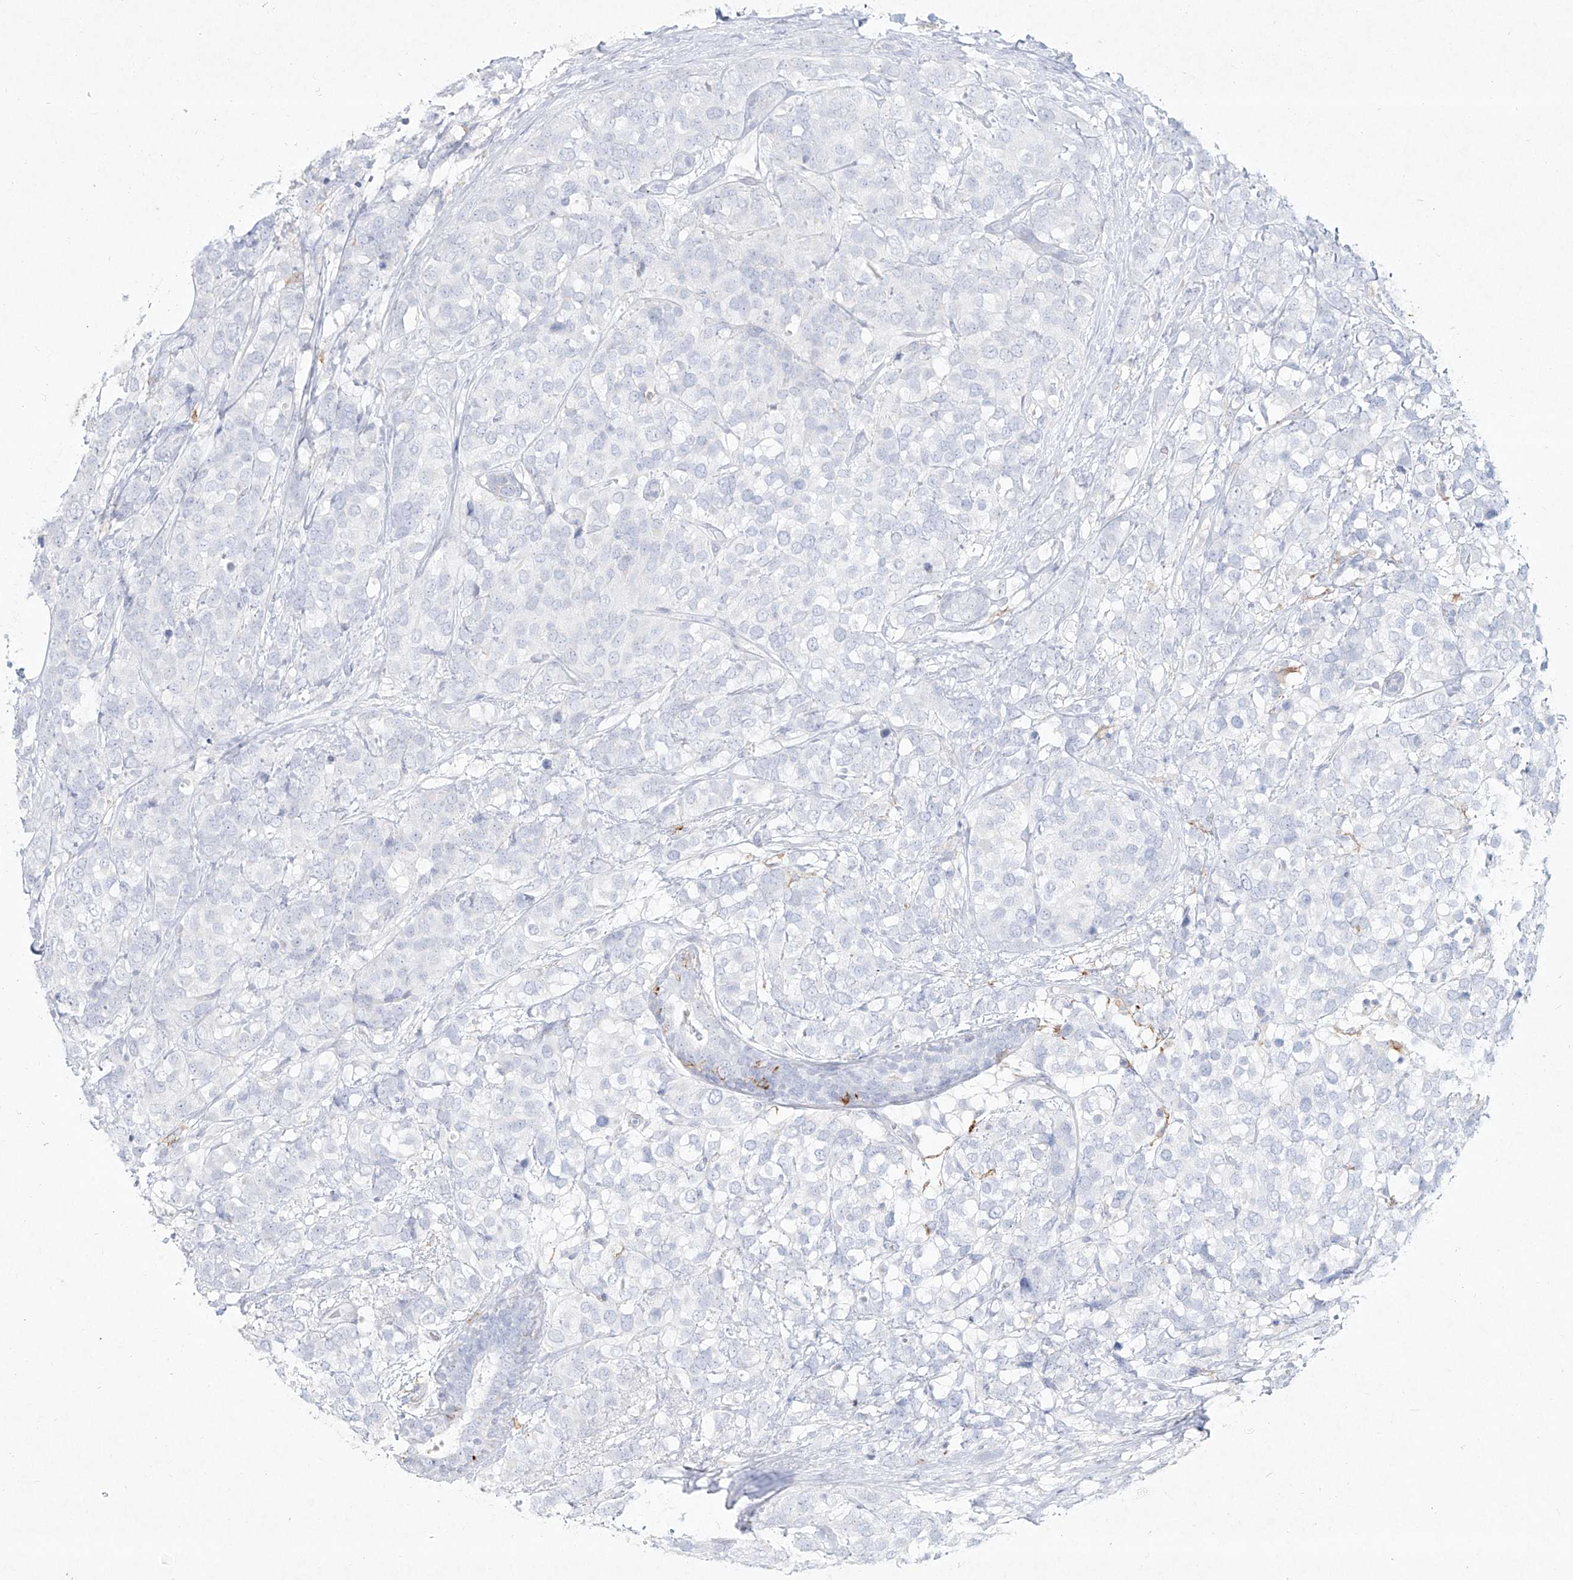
{"staining": {"intensity": "negative", "quantity": "none", "location": "none"}, "tissue": "breast cancer", "cell_type": "Tumor cells", "image_type": "cancer", "snomed": [{"axis": "morphology", "description": "Lobular carcinoma"}, {"axis": "topography", "description": "Breast"}], "caption": "This is a image of IHC staining of breast cancer, which shows no staining in tumor cells.", "gene": "CD209", "patient": {"sex": "female", "age": 59}}